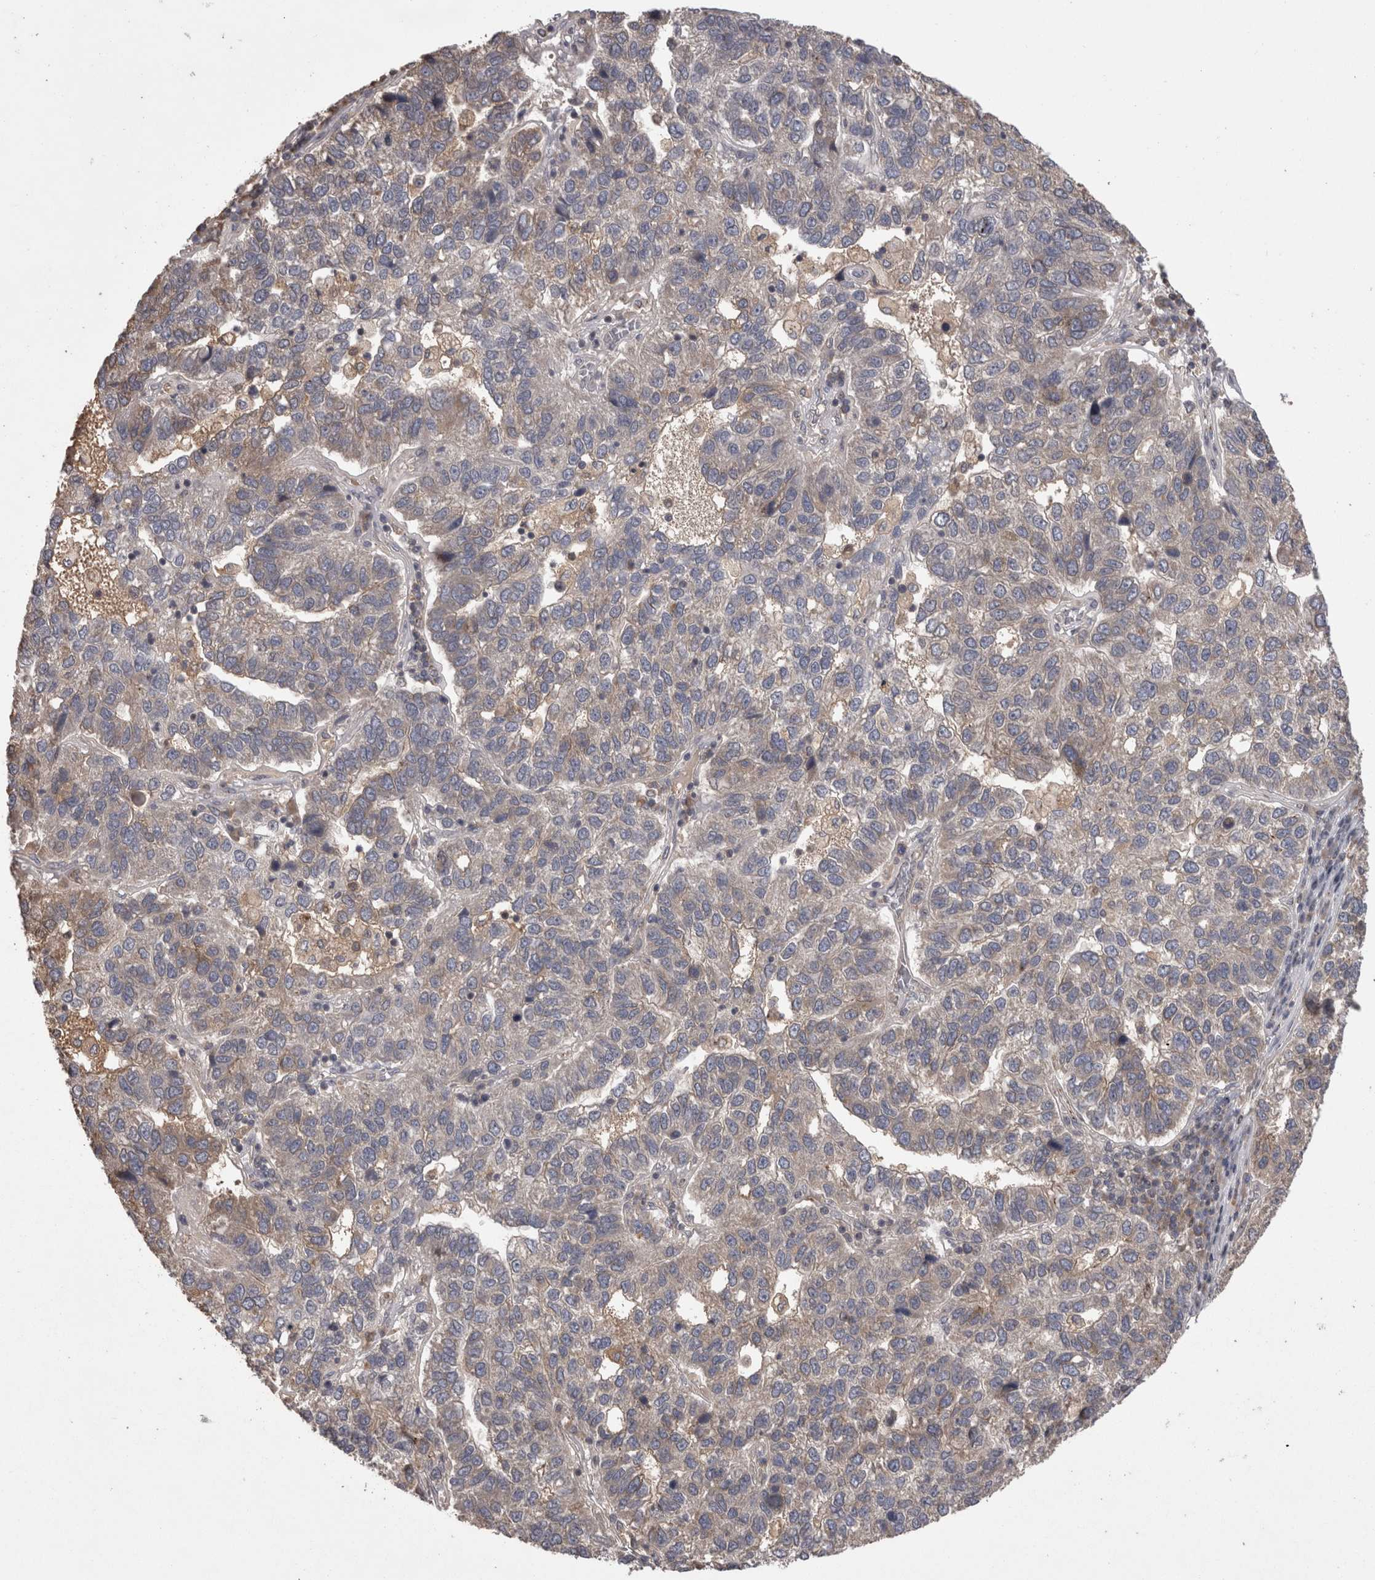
{"staining": {"intensity": "weak", "quantity": "<25%", "location": "cytoplasmic/membranous"}, "tissue": "pancreatic cancer", "cell_type": "Tumor cells", "image_type": "cancer", "snomed": [{"axis": "morphology", "description": "Adenocarcinoma, NOS"}, {"axis": "topography", "description": "Pancreas"}], "caption": "Immunohistochemistry micrograph of human pancreatic cancer (adenocarcinoma) stained for a protein (brown), which shows no staining in tumor cells. (Stains: DAB IHC with hematoxylin counter stain, Microscopy: brightfield microscopy at high magnification).", "gene": "PCM1", "patient": {"sex": "female", "age": 61}}